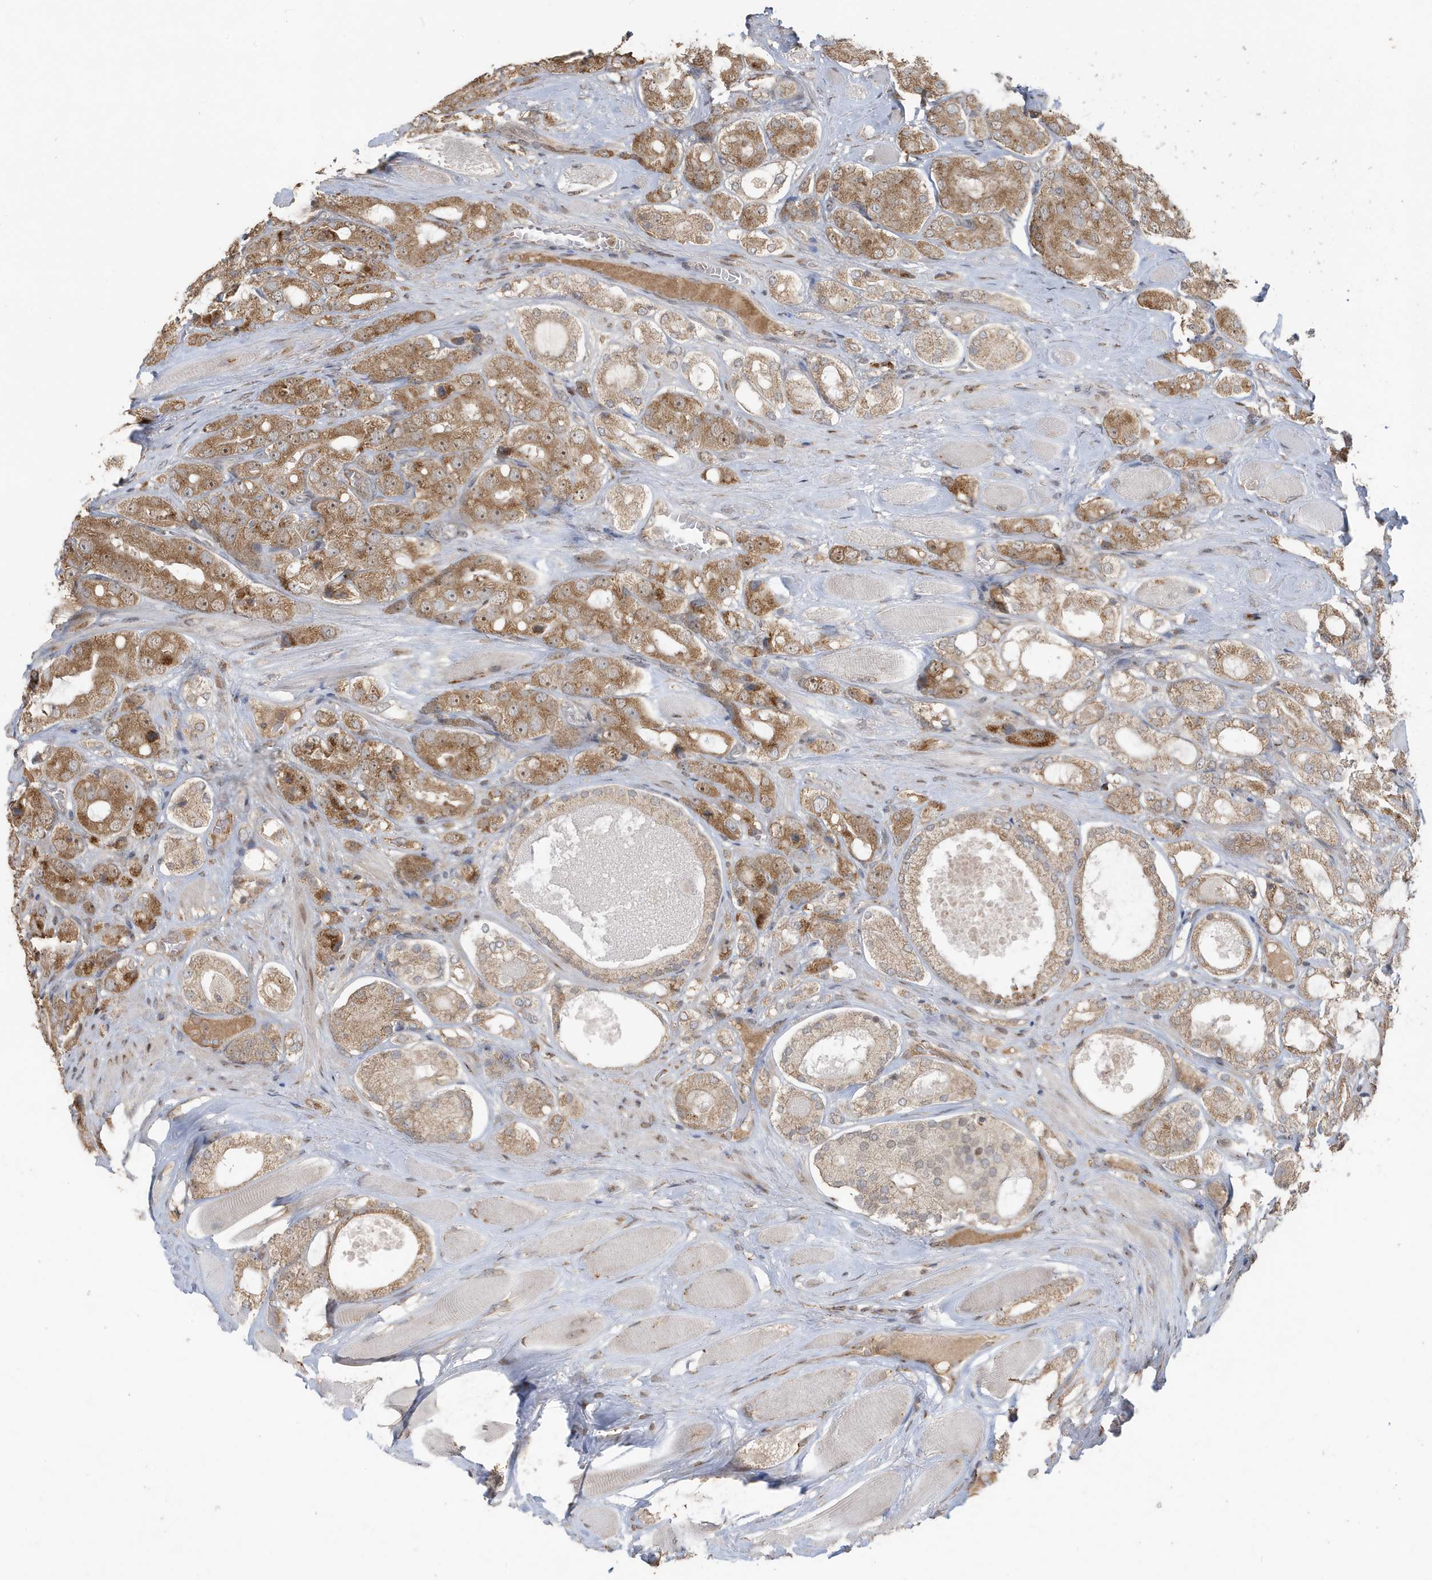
{"staining": {"intensity": "moderate", "quantity": "25%-75%", "location": "cytoplasmic/membranous"}, "tissue": "prostate cancer", "cell_type": "Tumor cells", "image_type": "cancer", "snomed": [{"axis": "morphology", "description": "Adenocarcinoma, High grade"}, {"axis": "topography", "description": "Prostate"}], "caption": "Moderate cytoplasmic/membranous protein expression is seen in approximately 25%-75% of tumor cells in adenocarcinoma (high-grade) (prostate).", "gene": "RER1", "patient": {"sex": "male", "age": 65}}